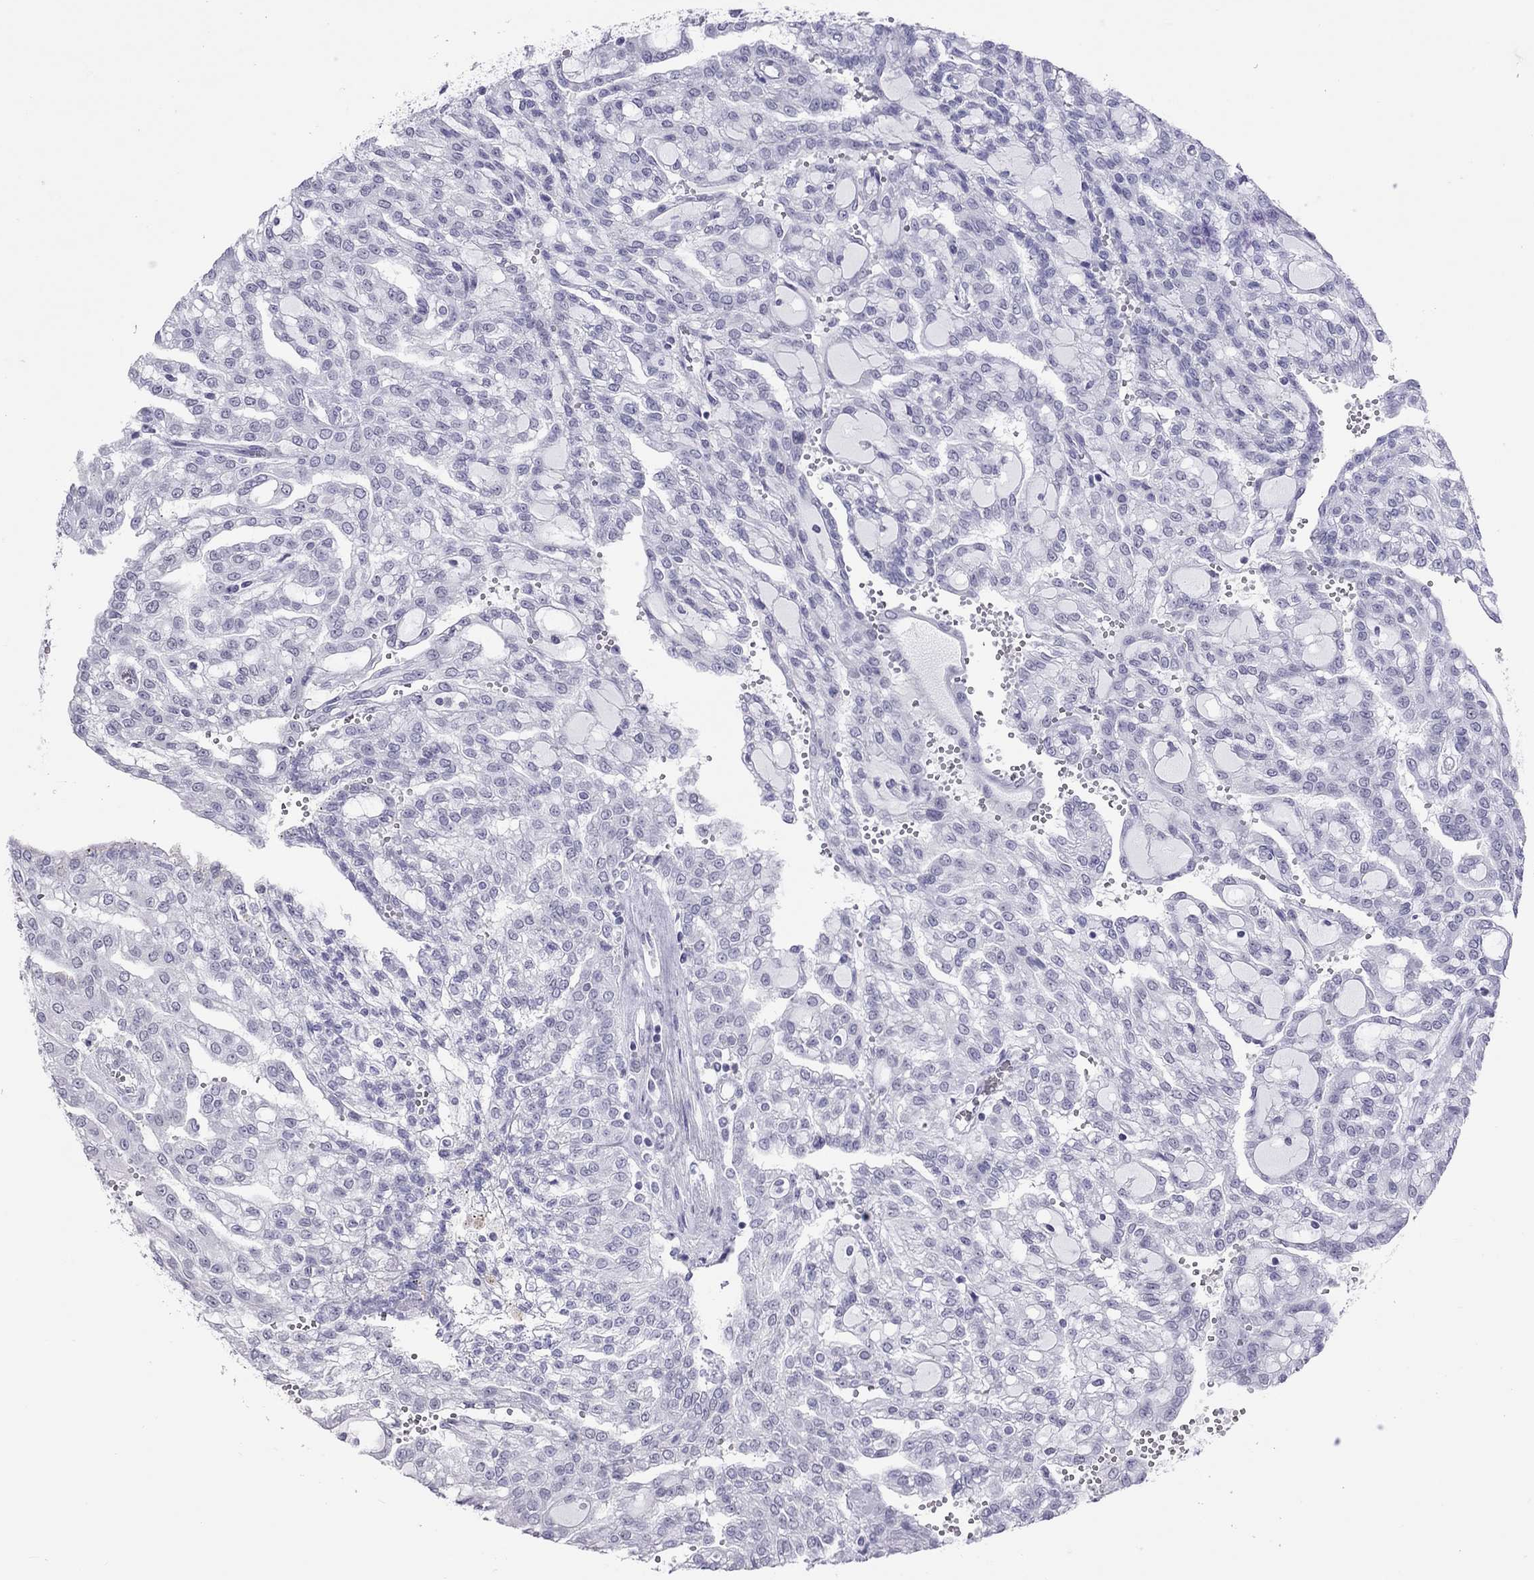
{"staining": {"intensity": "negative", "quantity": "none", "location": "none"}, "tissue": "renal cancer", "cell_type": "Tumor cells", "image_type": "cancer", "snomed": [{"axis": "morphology", "description": "Adenocarcinoma, NOS"}, {"axis": "topography", "description": "Kidney"}], "caption": "This is an immunohistochemistry (IHC) histopathology image of human renal adenocarcinoma. There is no staining in tumor cells.", "gene": "JHY", "patient": {"sex": "male", "age": 63}}